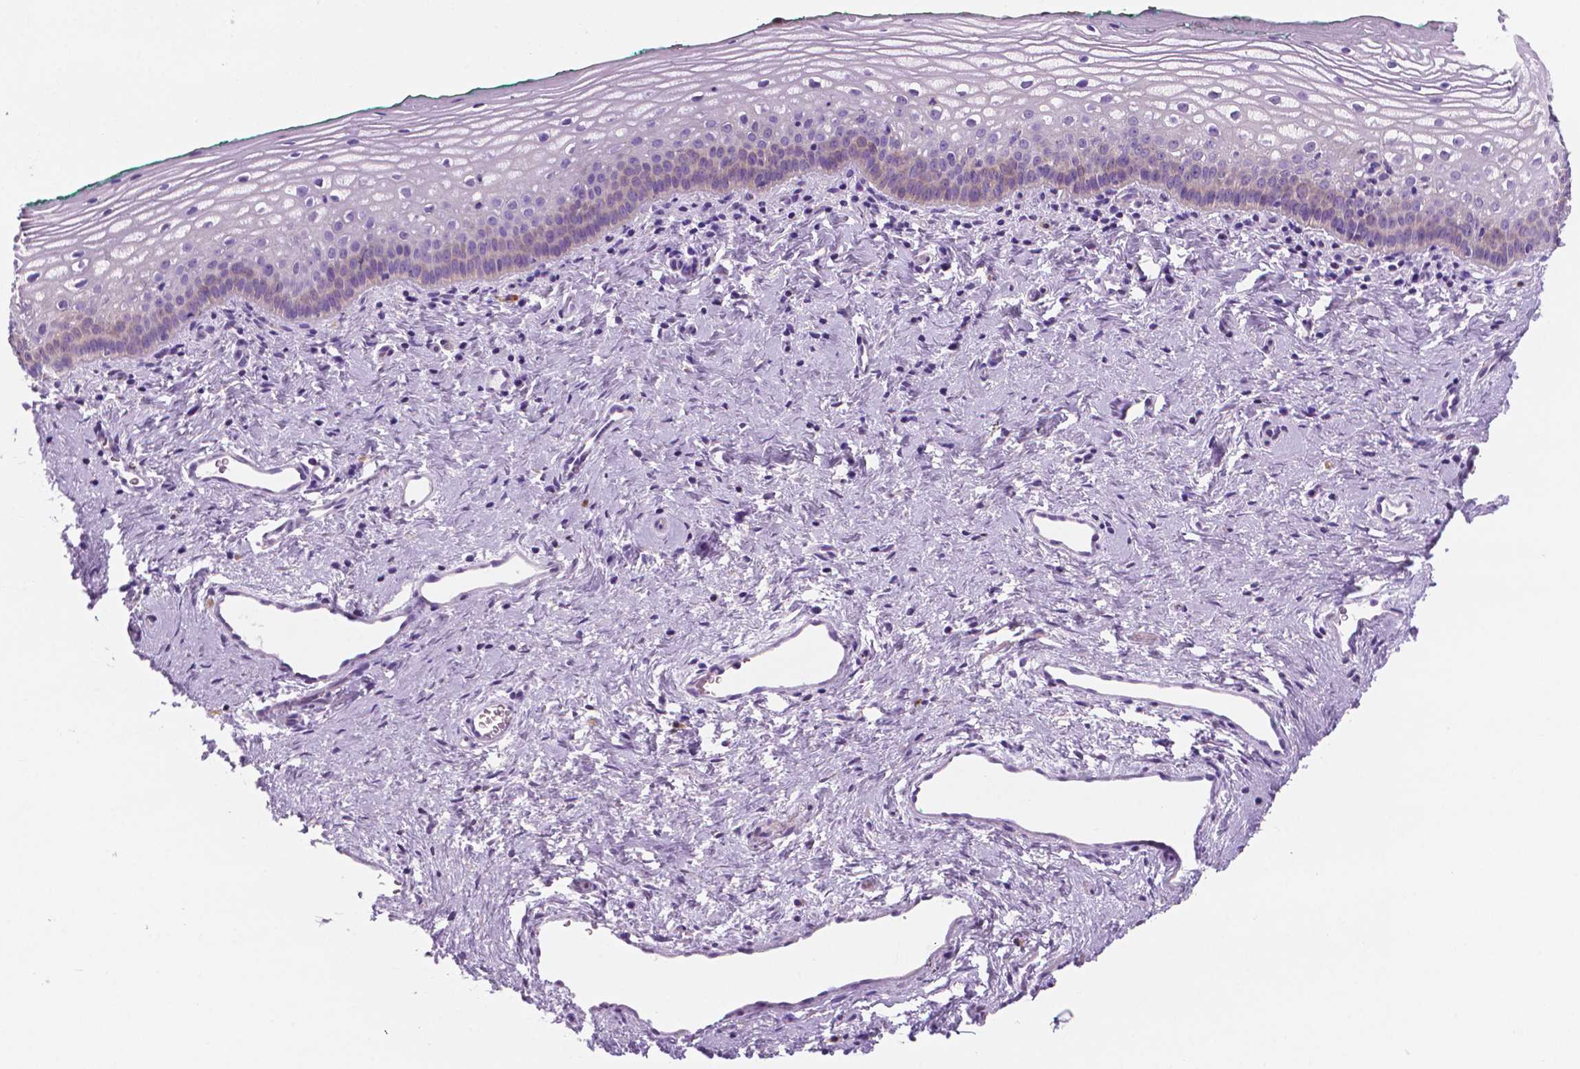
{"staining": {"intensity": "negative", "quantity": "none", "location": "none"}, "tissue": "vagina", "cell_type": "Squamous epithelial cells", "image_type": "normal", "snomed": [{"axis": "morphology", "description": "Normal tissue, NOS"}, {"axis": "topography", "description": "Vagina"}], "caption": "This micrograph is of benign vagina stained with IHC to label a protein in brown with the nuclei are counter-stained blue. There is no expression in squamous epithelial cells.", "gene": "EPPK1", "patient": {"sex": "female", "age": 44}}